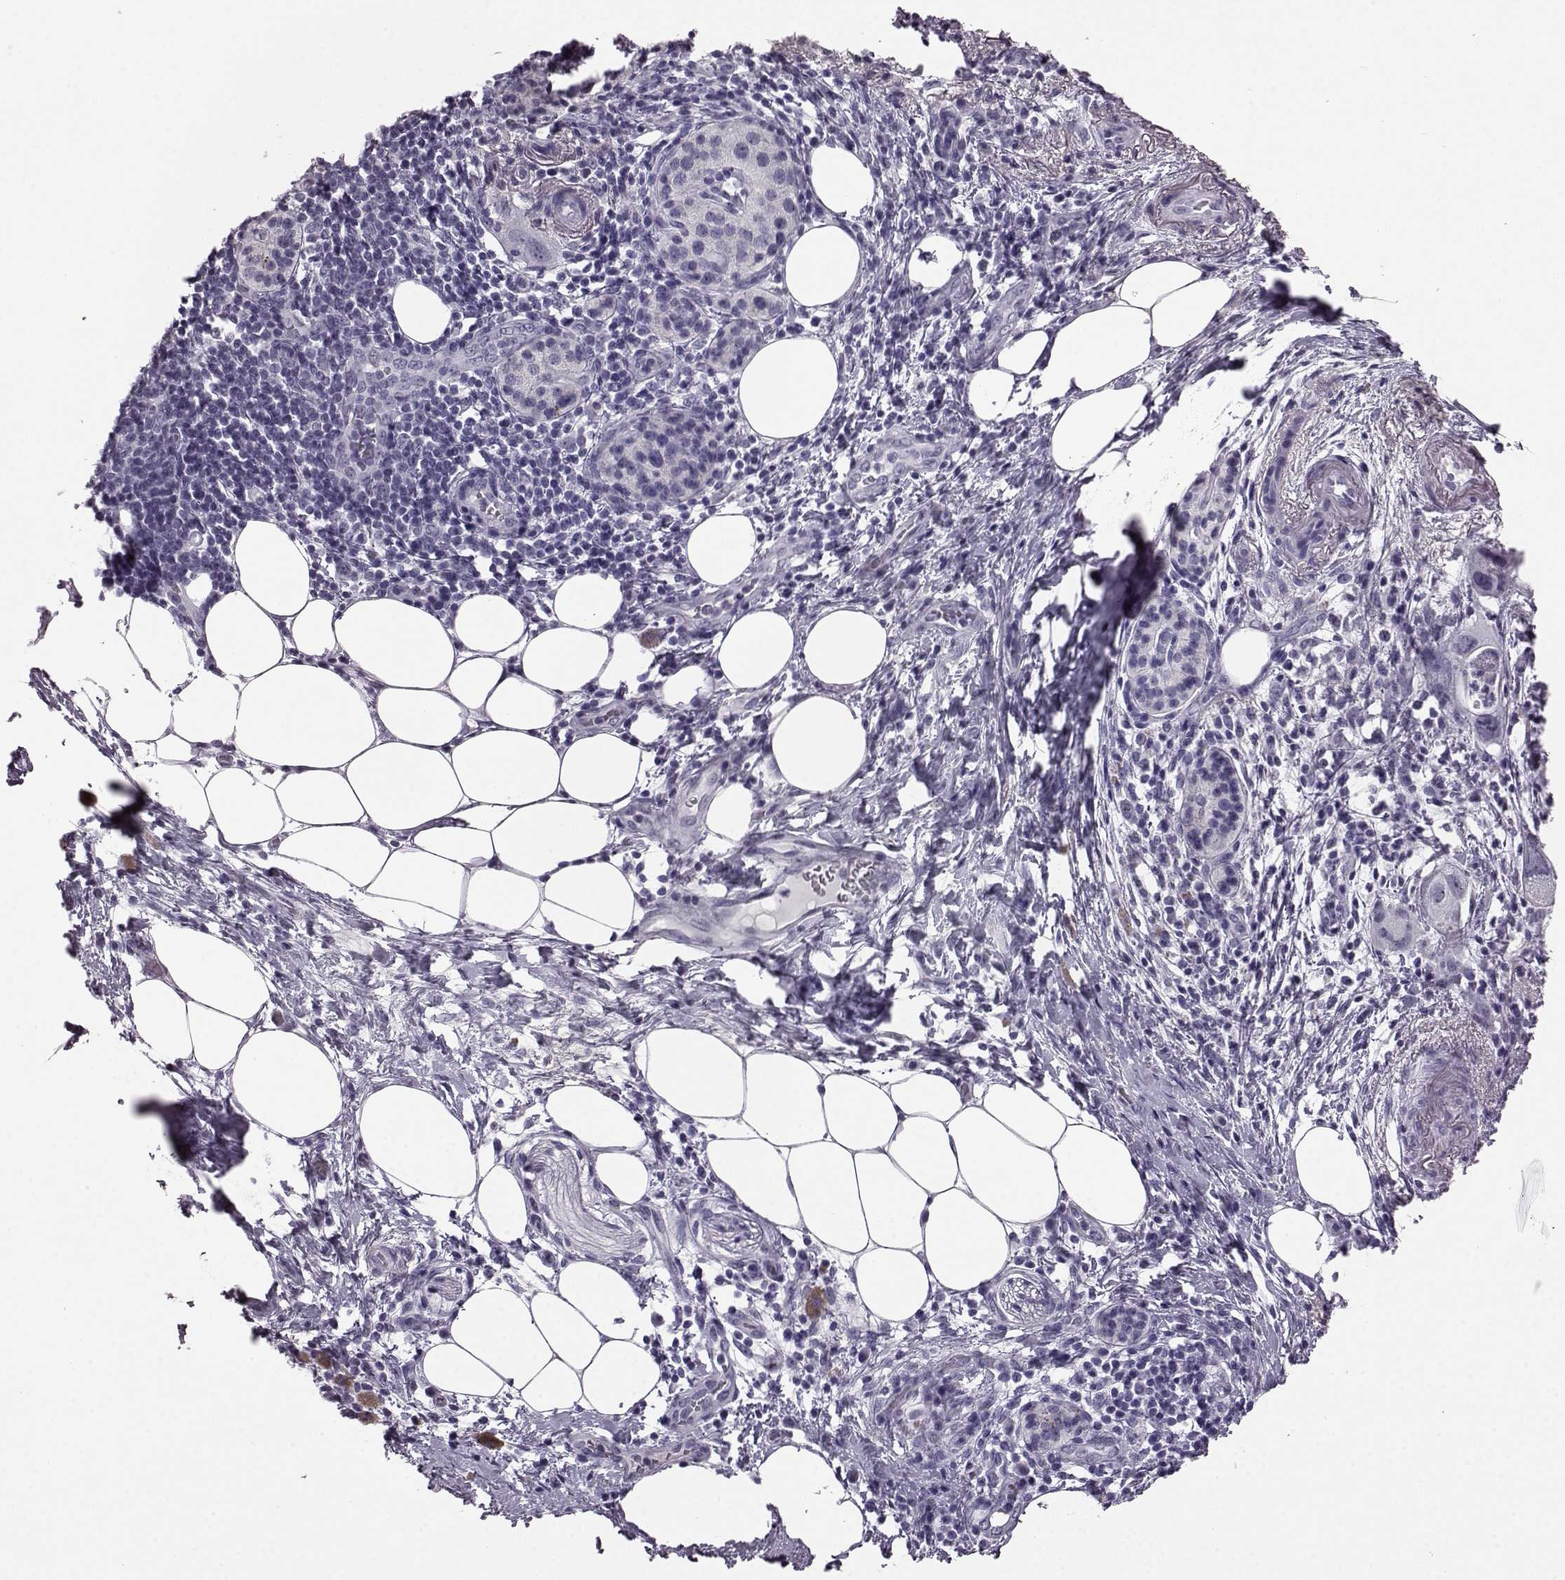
{"staining": {"intensity": "negative", "quantity": "none", "location": "none"}, "tissue": "pancreatic cancer", "cell_type": "Tumor cells", "image_type": "cancer", "snomed": [{"axis": "morphology", "description": "Adenocarcinoma, NOS"}, {"axis": "topography", "description": "Pancreas"}], "caption": "A micrograph of pancreatic cancer (adenocarcinoma) stained for a protein exhibits no brown staining in tumor cells. (Immunohistochemistry (ihc), brightfield microscopy, high magnification).", "gene": "AIPL1", "patient": {"sex": "female", "age": 72}}